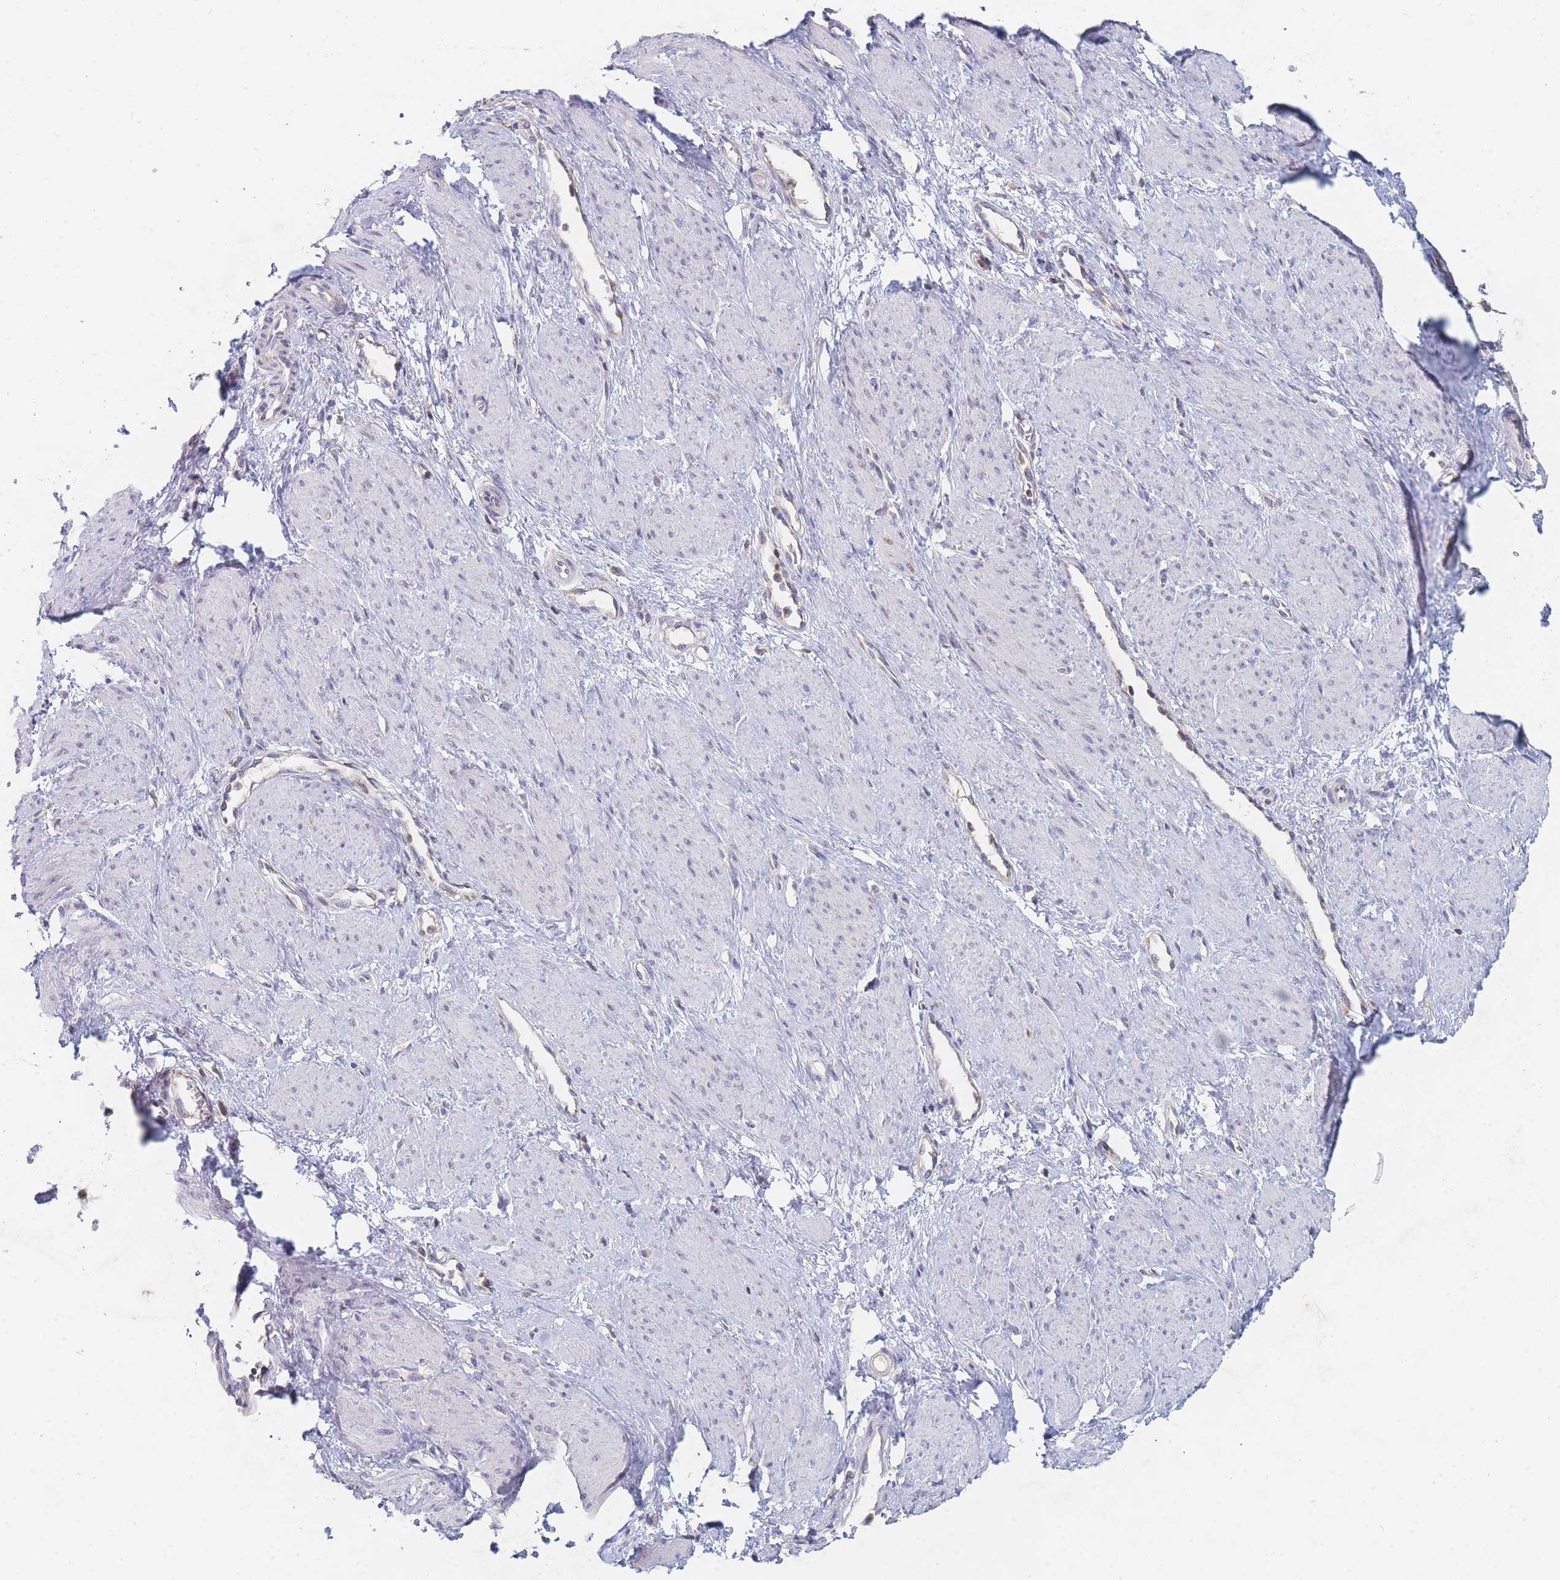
{"staining": {"intensity": "negative", "quantity": "none", "location": "none"}, "tissue": "smooth muscle", "cell_type": "Smooth muscle cells", "image_type": "normal", "snomed": [{"axis": "morphology", "description": "Normal tissue, NOS"}, {"axis": "topography", "description": "Smooth muscle"}, {"axis": "topography", "description": "Uterus"}], "caption": "This is a image of immunohistochemistry staining of benign smooth muscle, which shows no expression in smooth muscle cells.", "gene": "PPP6C", "patient": {"sex": "female", "age": 39}}